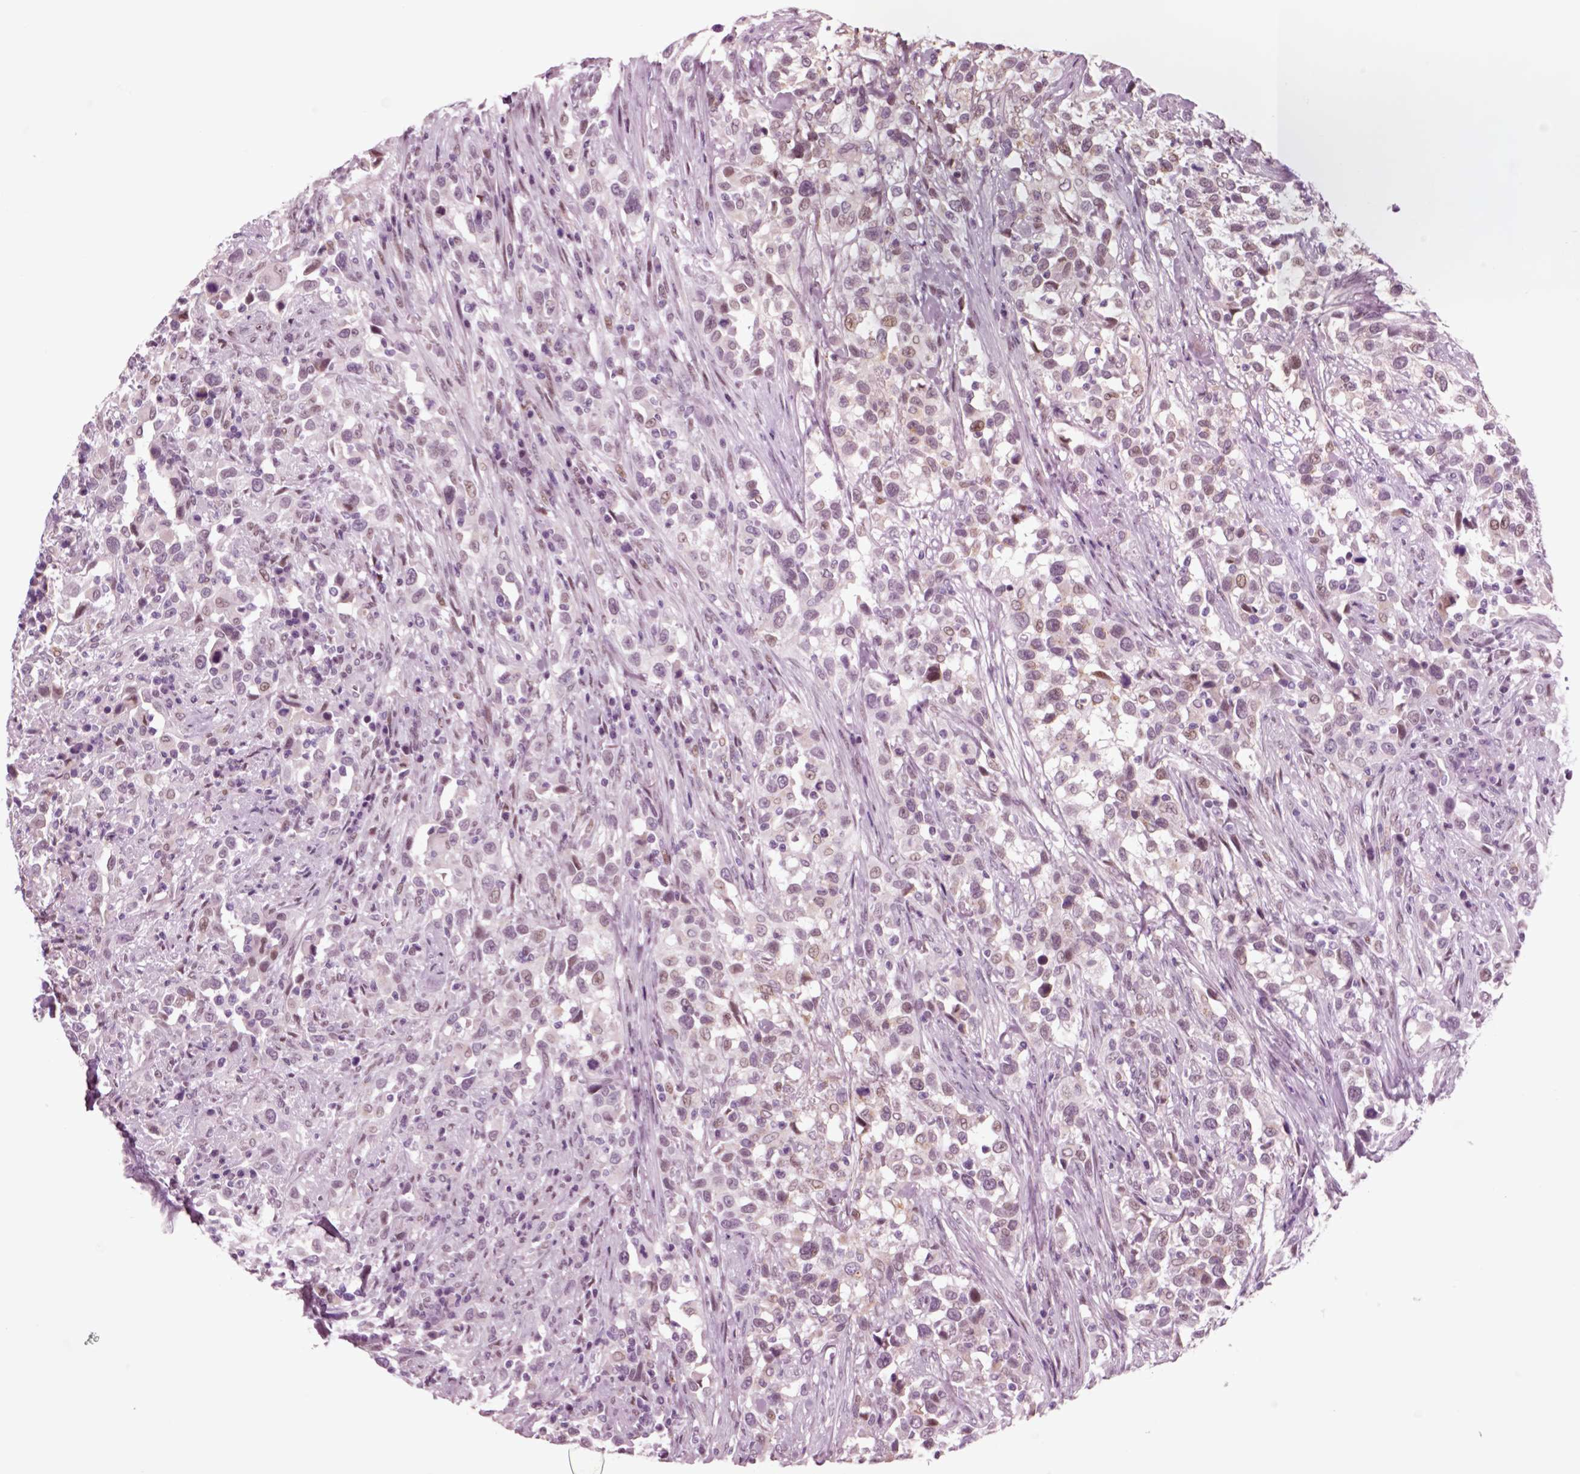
{"staining": {"intensity": "negative", "quantity": "none", "location": "none"}, "tissue": "urothelial cancer", "cell_type": "Tumor cells", "image_type": "cancer", "snomed": [{"axis": "morphology", "description": "Urothelial carcinoma, NOS"}, {"axis": "morphology", "description": "Urothelial carcinoma, High grade"}, {"axis": "topography", "description": "Urinary bladder"}], "caption": "Human urothelial cancer stained for a protein using IHC shows no positivity in tumor cells.", "gene": "CHGB", "patient": {"sex": "female", "age": 64}}